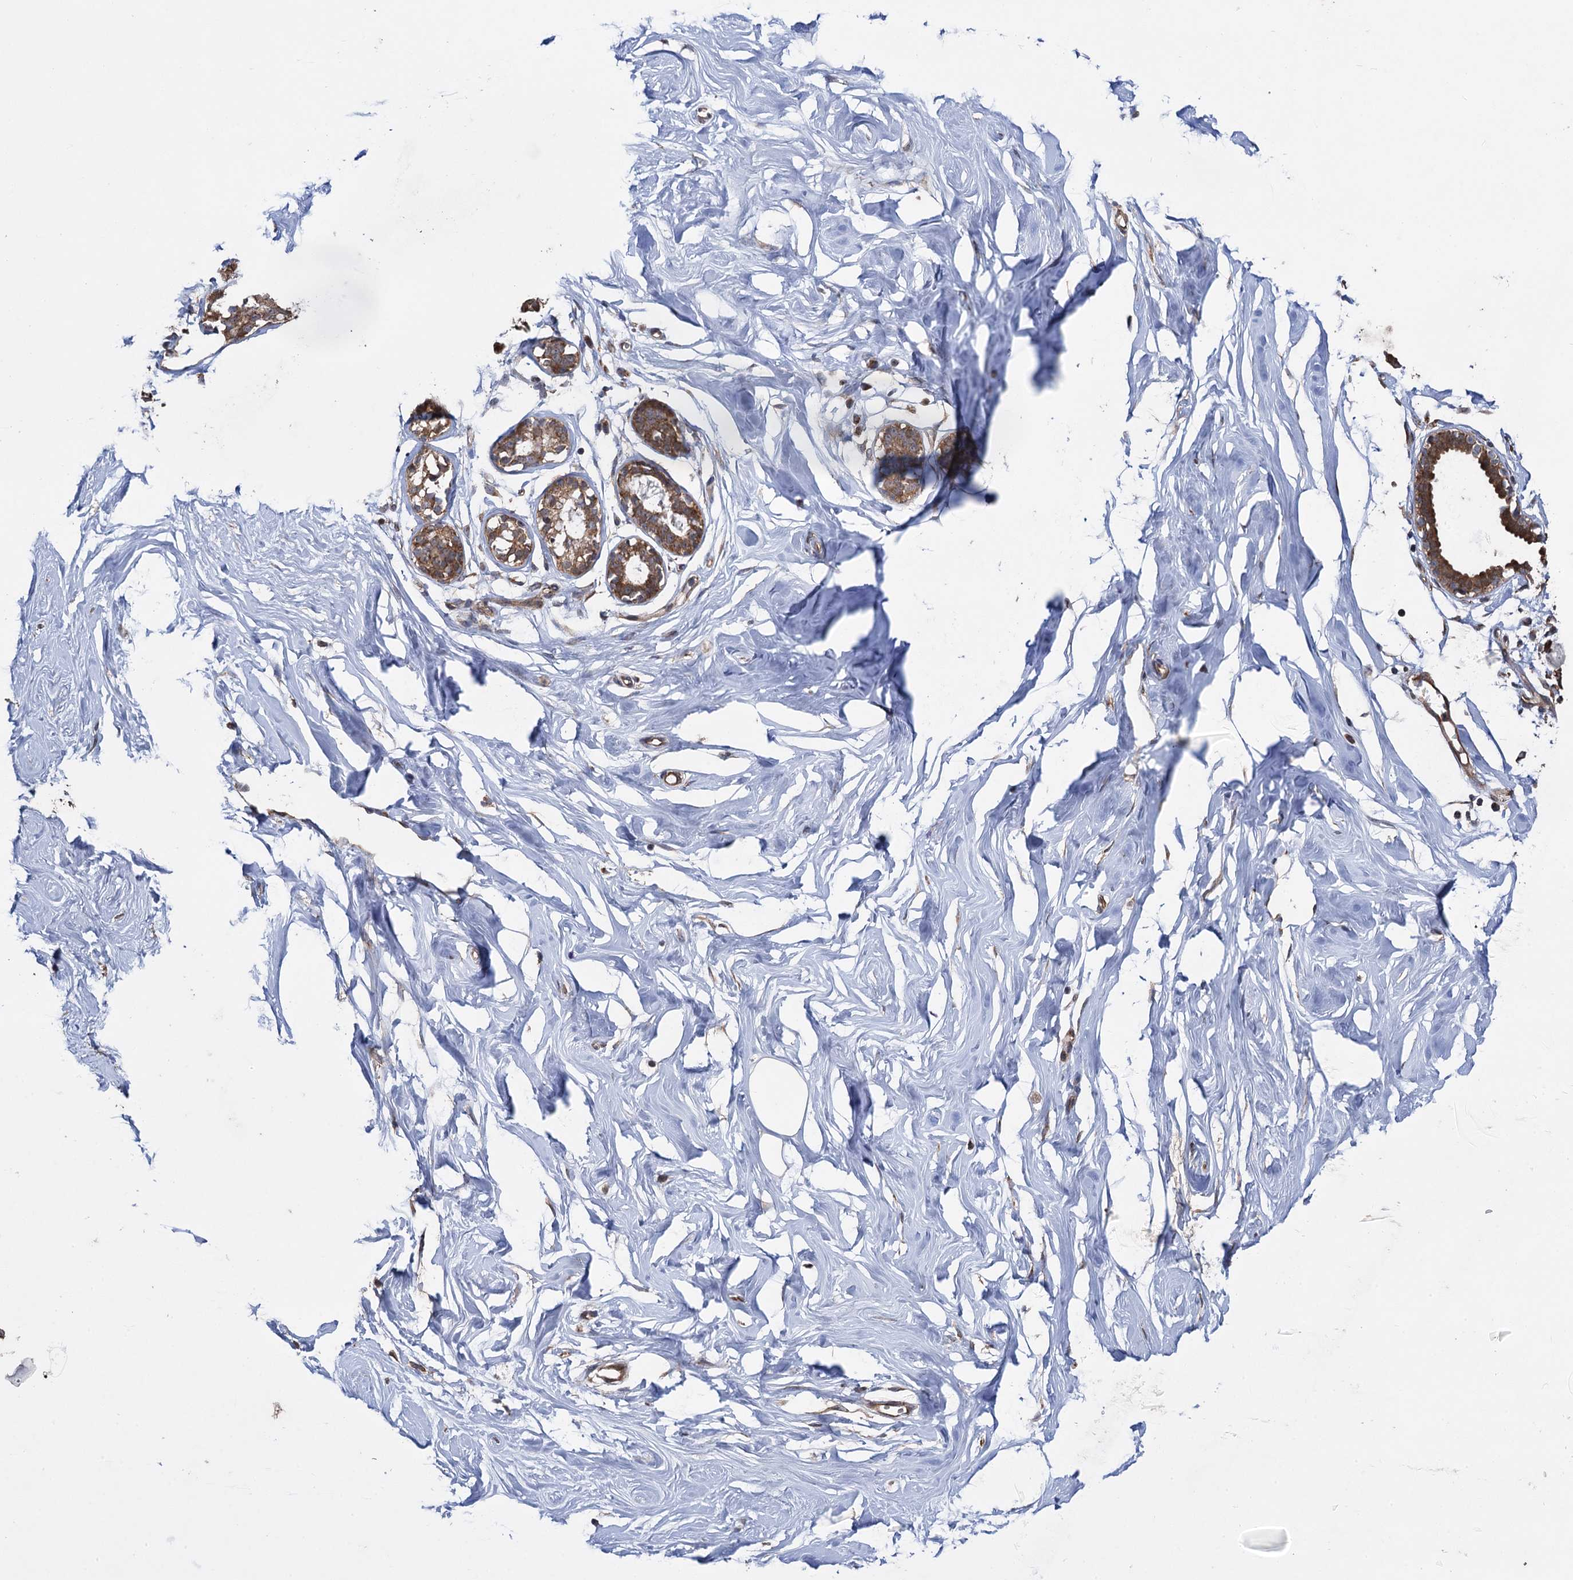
{"staining": {"intensity": "negative", "quantity": "none", "location": "none"}, "tissue": "breast", "cell_type": "Adipocytes", "image_type": "normal", "snomed": [{"axis": "morphology", "description": "Normal tissue, NOS"}, {"axis": "morphology", "description": "Adenoma, NOS"}, {"axis": "topography", "description": "Breast"}], "caption": "Immunohistochemical staining of unremarkable human breast demonstrates no significant positivity in adipocytes.", "gene": "HAUS1", "patient": {"sex": "female", "age": 23}}